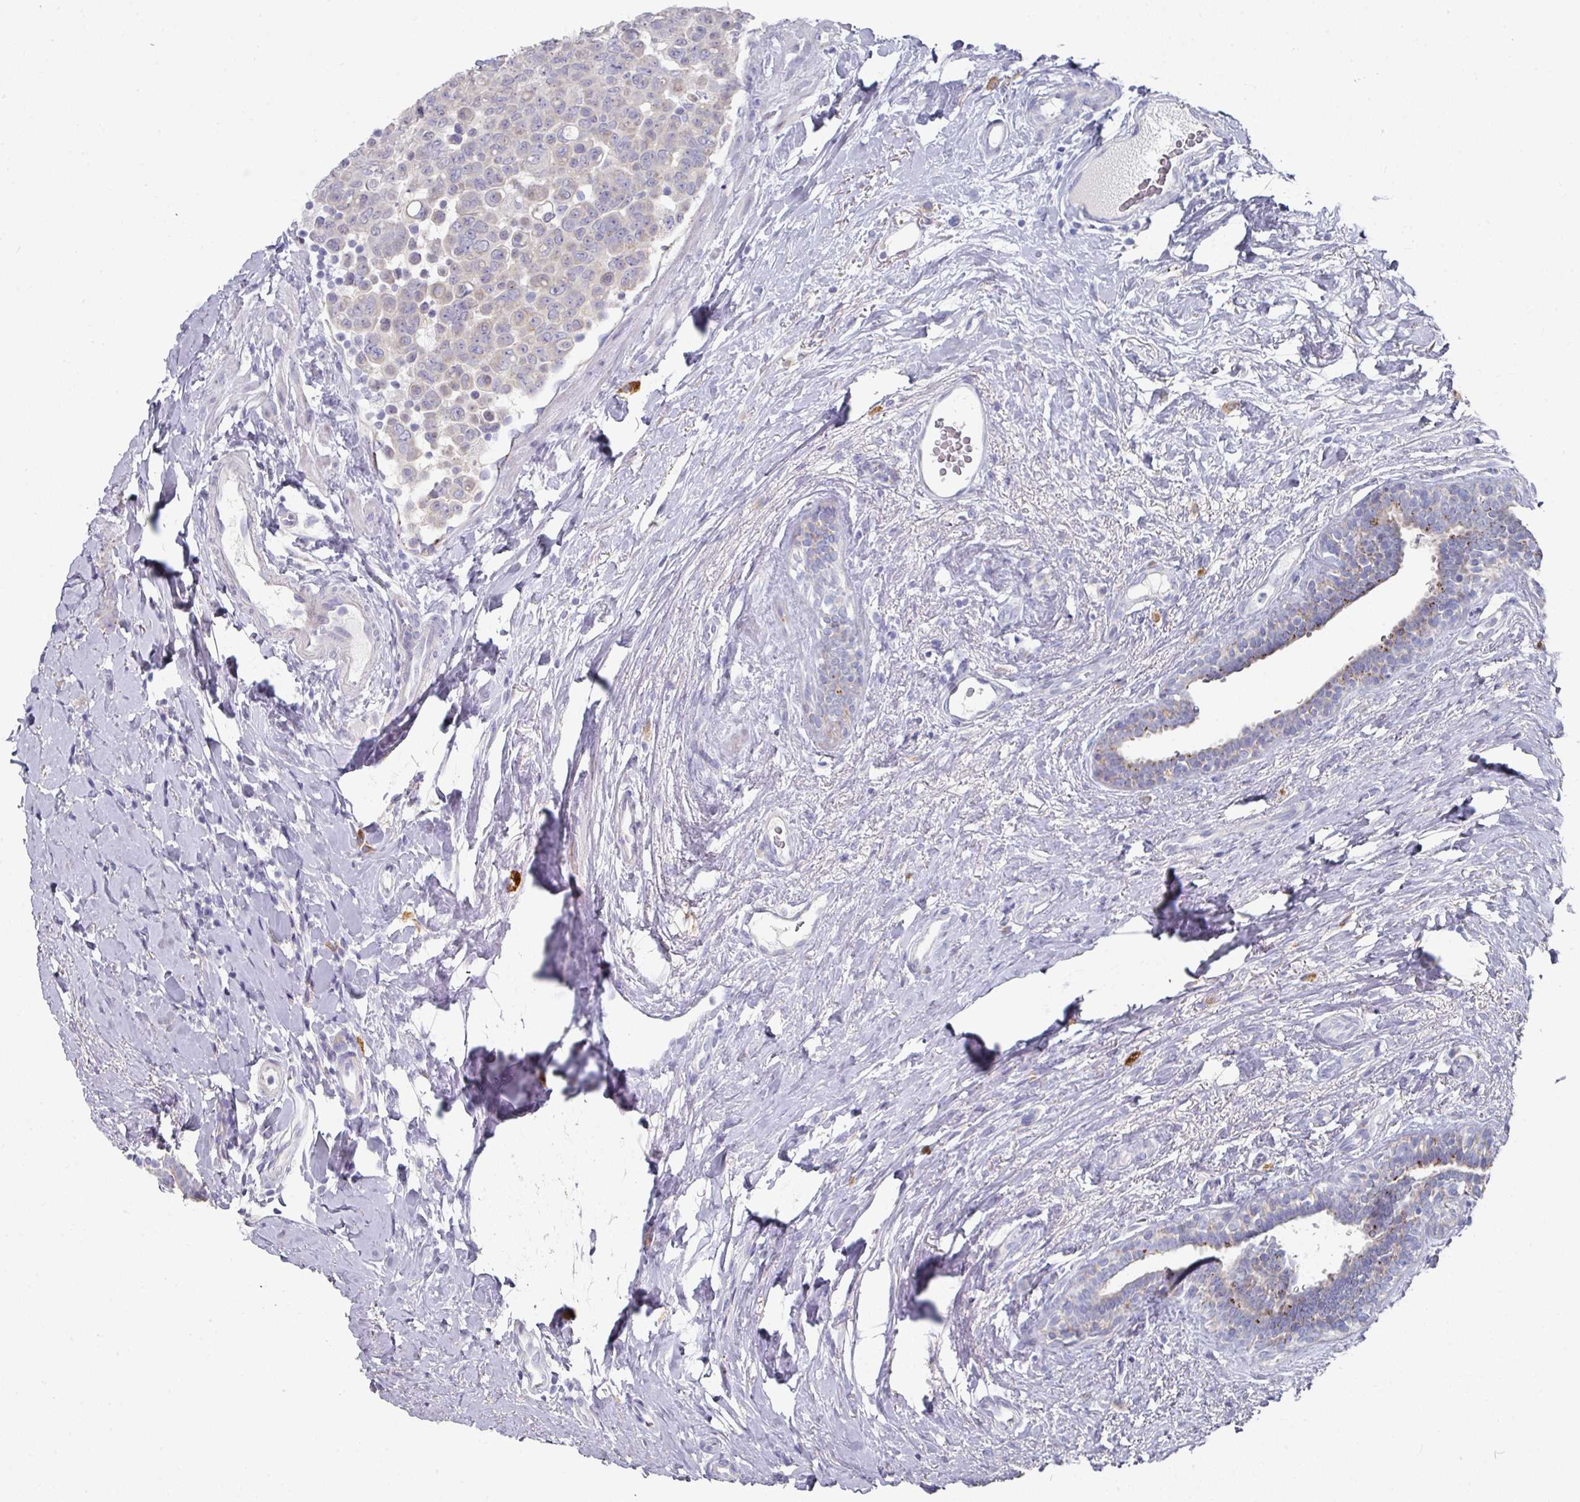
{"staining": {"intensity": "negative", "quantity": "none", "location": "none"}, "tissue": "breast cancer", "cell_type": "Tumor cells", "image_type": "cancer", "snomed": [{"axis": "morphology", "description": "Duct carcinoma"}, {"axis": "topography", "description": "Breast"}], "caption": "DAB (3,3'-diaminobenzidine) immunohistochemical staining of breast cancer displays no significant staining in tumor cells. (Immunohistochemistry (ihc), brightfield microscopy, high magnification).", "gene": "NT5C1A", "patient": {"sex": "female", "age": 40}}